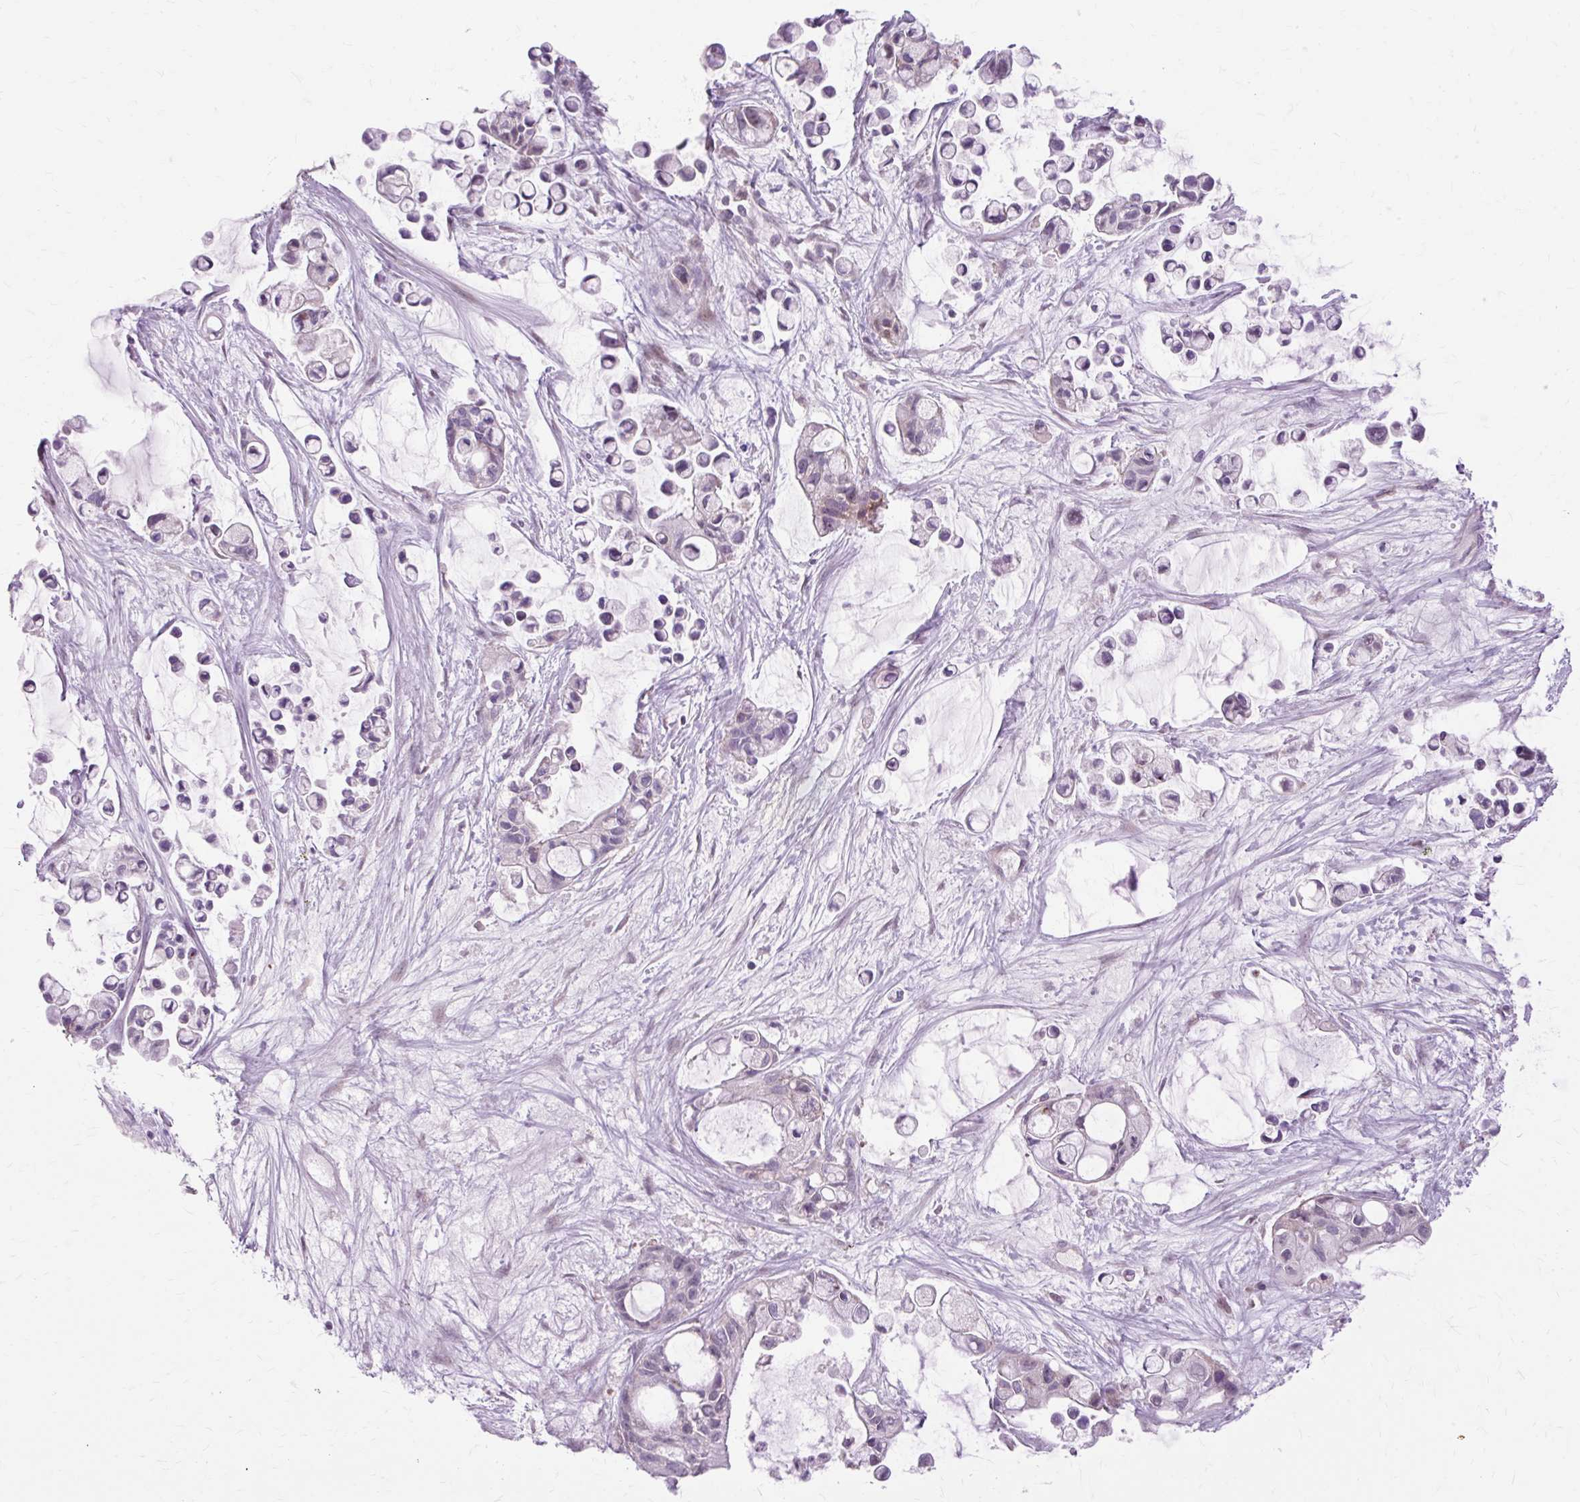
{"staining": {"intensity": "negative", "quantity": "none", "location": "none"}, "tissue": "ovarian cancer", "cell_type": "Tumor cells", "image_type": "cancer", "snomed": [{"axis": "morphology", "description": "Cystadenocarcinoma, mucinous, NOS"}, {"axis": "topography", "description": "Ovary"}], "caption": "Histopathology image shows no significant protein staining in tumor cells of ovarian cancer (mucinous cystadenocarcinoma).", "gene": "GEMIN2", "patient": {"sex": "female", "age": 63}}